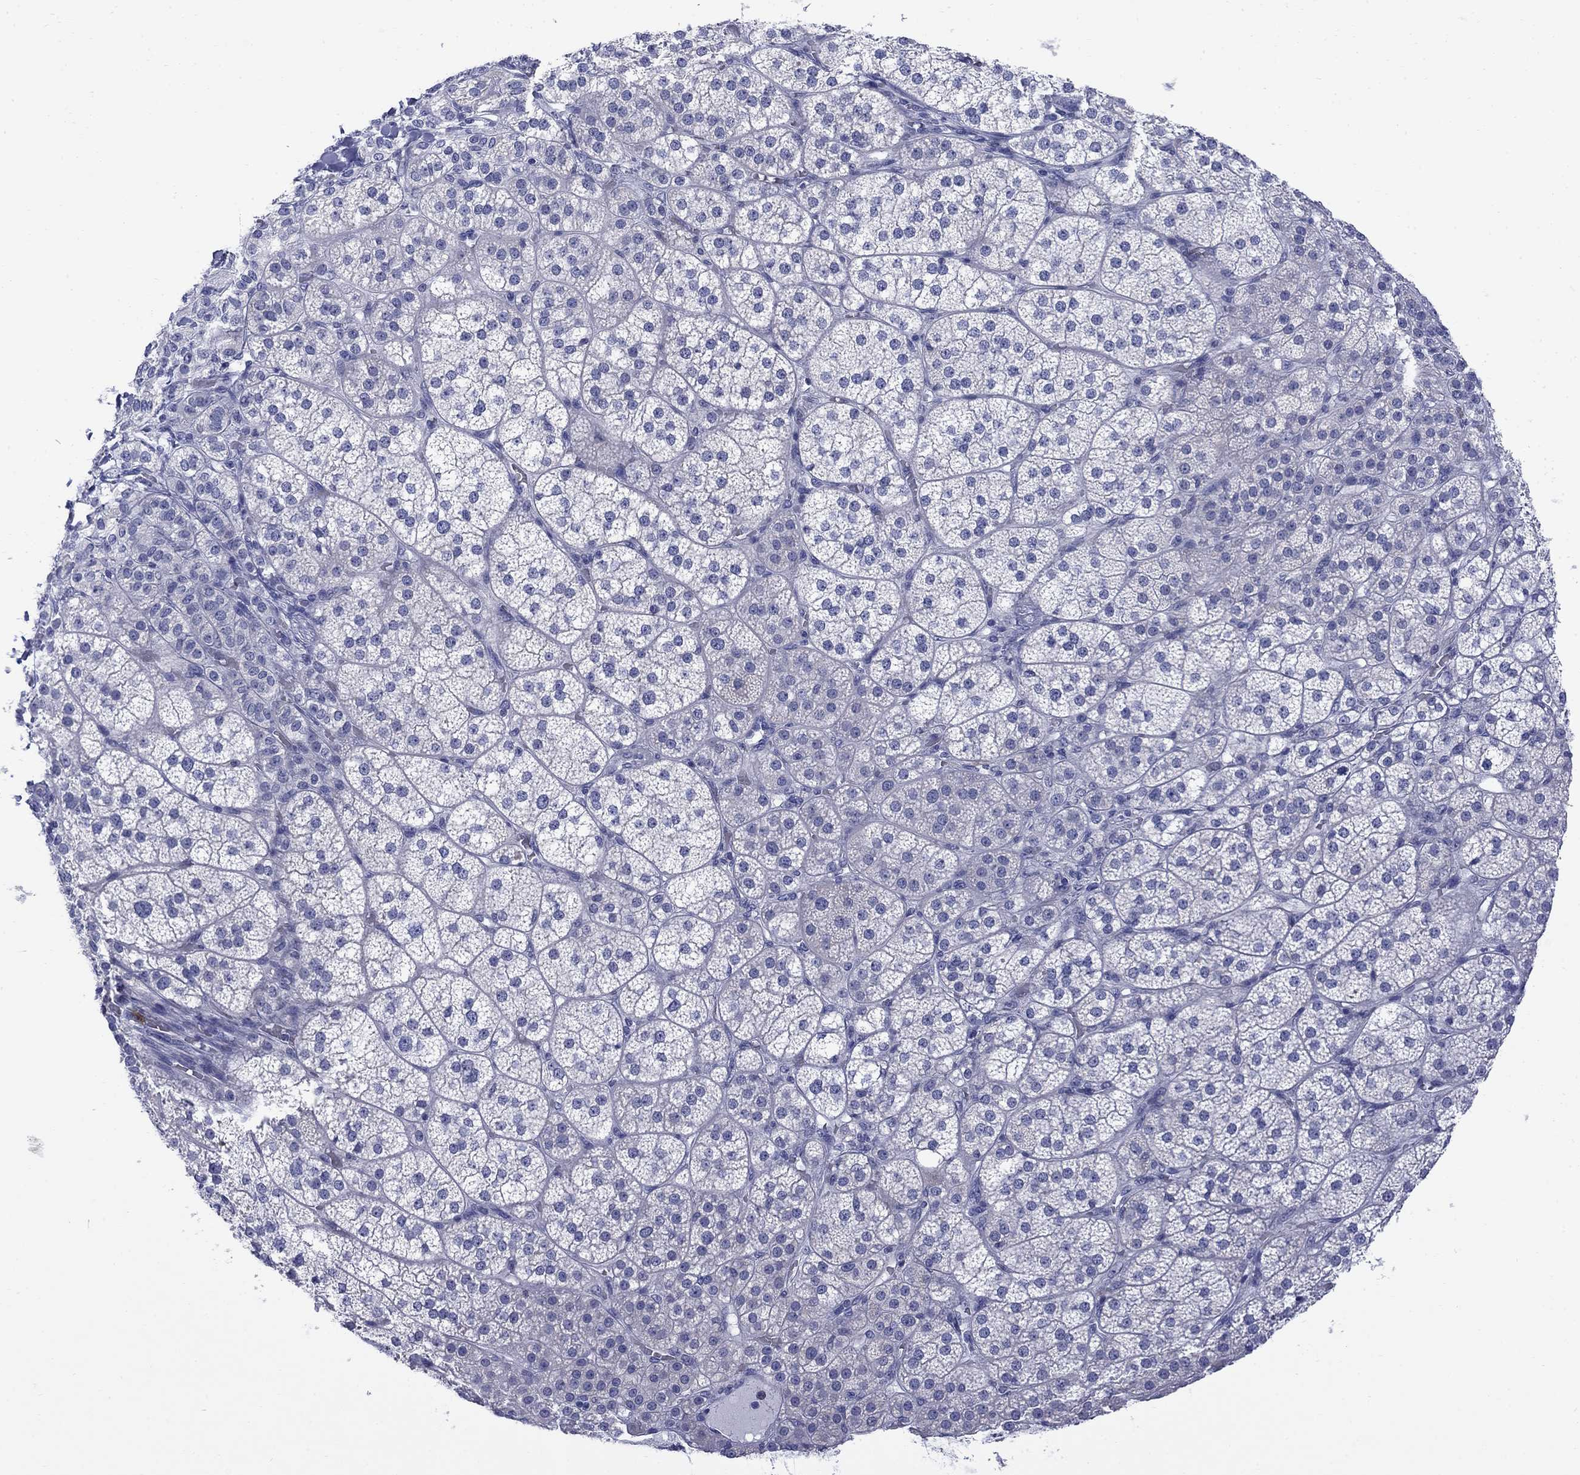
{"staining": {"intensity": "negative", "quantity": "none", "location": "none"}, "tissue": "adrenal gland", "cell_type": "Glandular cells", "image_type": "normal", "snomed": [{"axis": "morphology", "description": "Normal tissue, NOS"}, {"axis": "topography", "description": "Adrenal gland"}], "caption": "IHC of unremarkable human adrenal gland demonstrates no positivity in glandular cells.", "gene": "SERPINB2", "patient": {"sex": "female", "age": 60}}